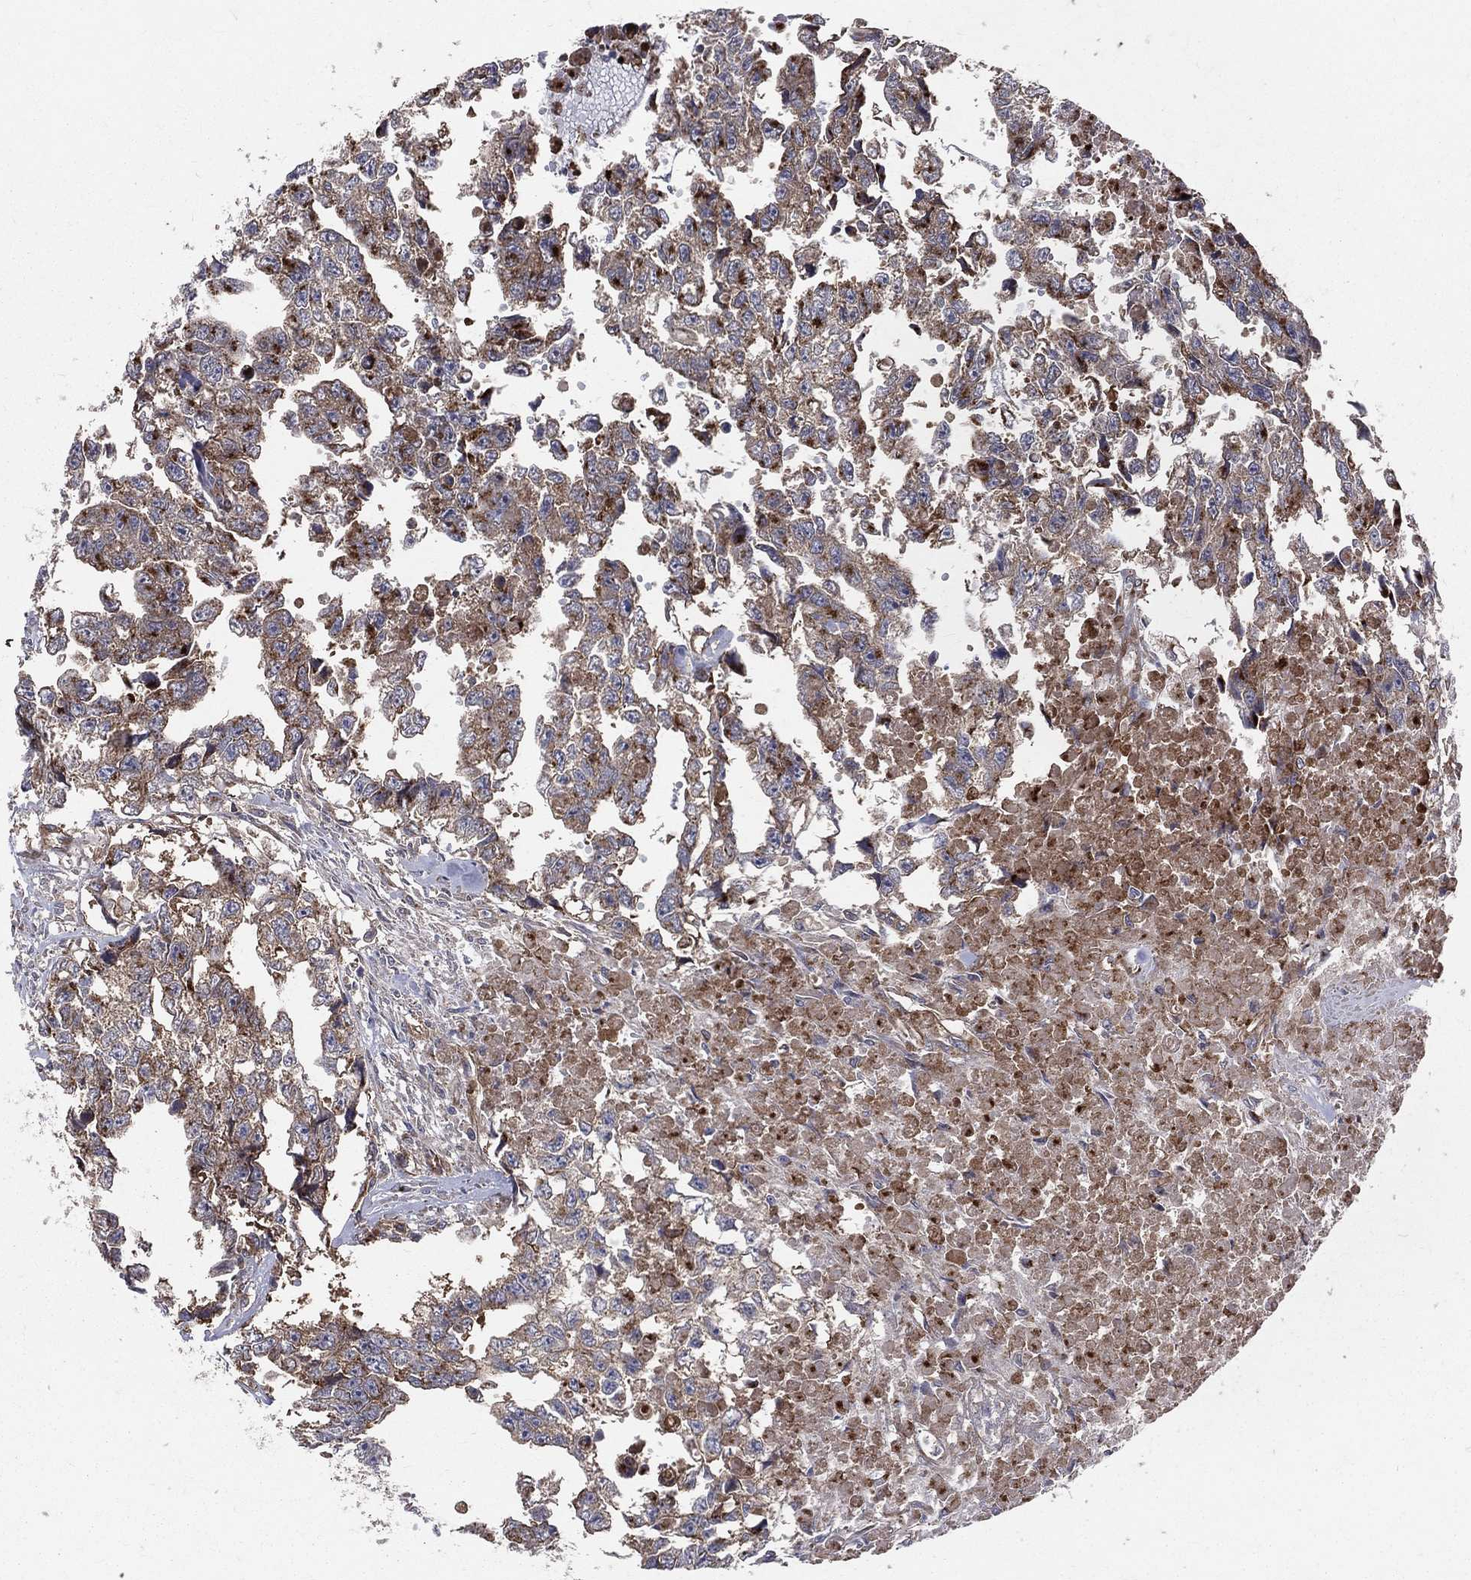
{"staining": {"intensity": "moderate", "quantity": ">75%", "location": "cytoplasmic/membranous"}, "tissue": "testis cancer", "cell_type": "Tumor cells", "image_type": "cancer", "snomed": [{"axis": "morphology", "description": "Carcinoma, Embryonal, NOS"}, {"axis": "morphology", "description": "Teratoma, malignant, NOS"}, {"axis": "topography", "description": "Testis"}], "caption": "Immunohistochemical staining of human testis cancer shows medium levels of moderate cytoplasmic/membranous expression in approximately >75% of tumor cells.", "gene": "ENTPD1", "patient": {"sex": "male", "age": 44}}